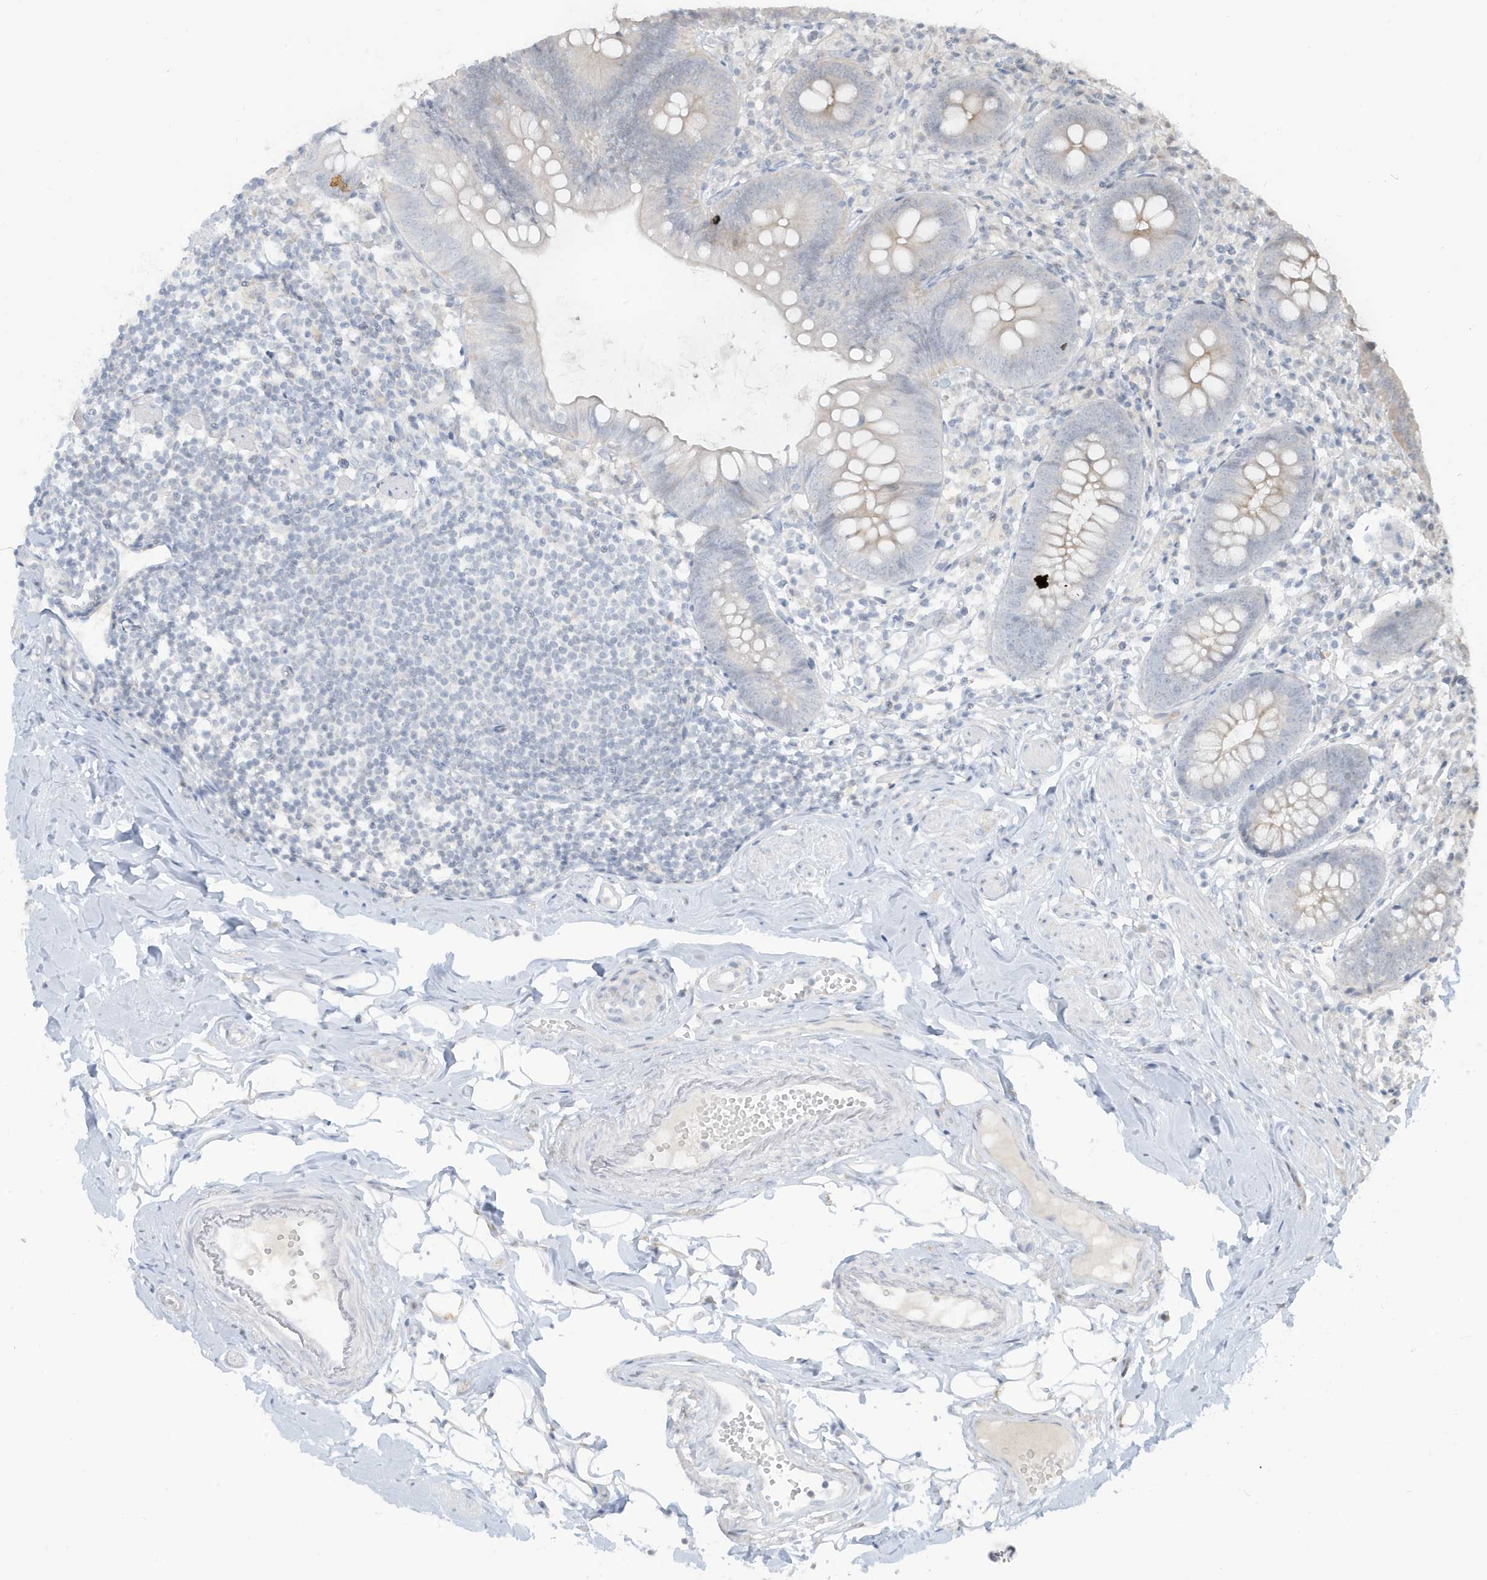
{"staining": {"intensity": "weak", "quantity": "25%-75%", "location": "cytoplasmic/membranous"}, "tissue": "appendix", "cell_type": "Glandular cells", "image_type": "normal", "snomed": [{"axis": "morphology", "description": "Normal tissue, NOS"}, {"axis": "topography", "description": "Appendix"}], "caption": "Immunohistochemistry (IHC) of unremarkable human appendix shows low levels of weak cytoplasmic/membranous staining in about 25%-75% of glandular cells.", "gene": "PRRT3", "patient": {"sex": "female", "age": 62}}